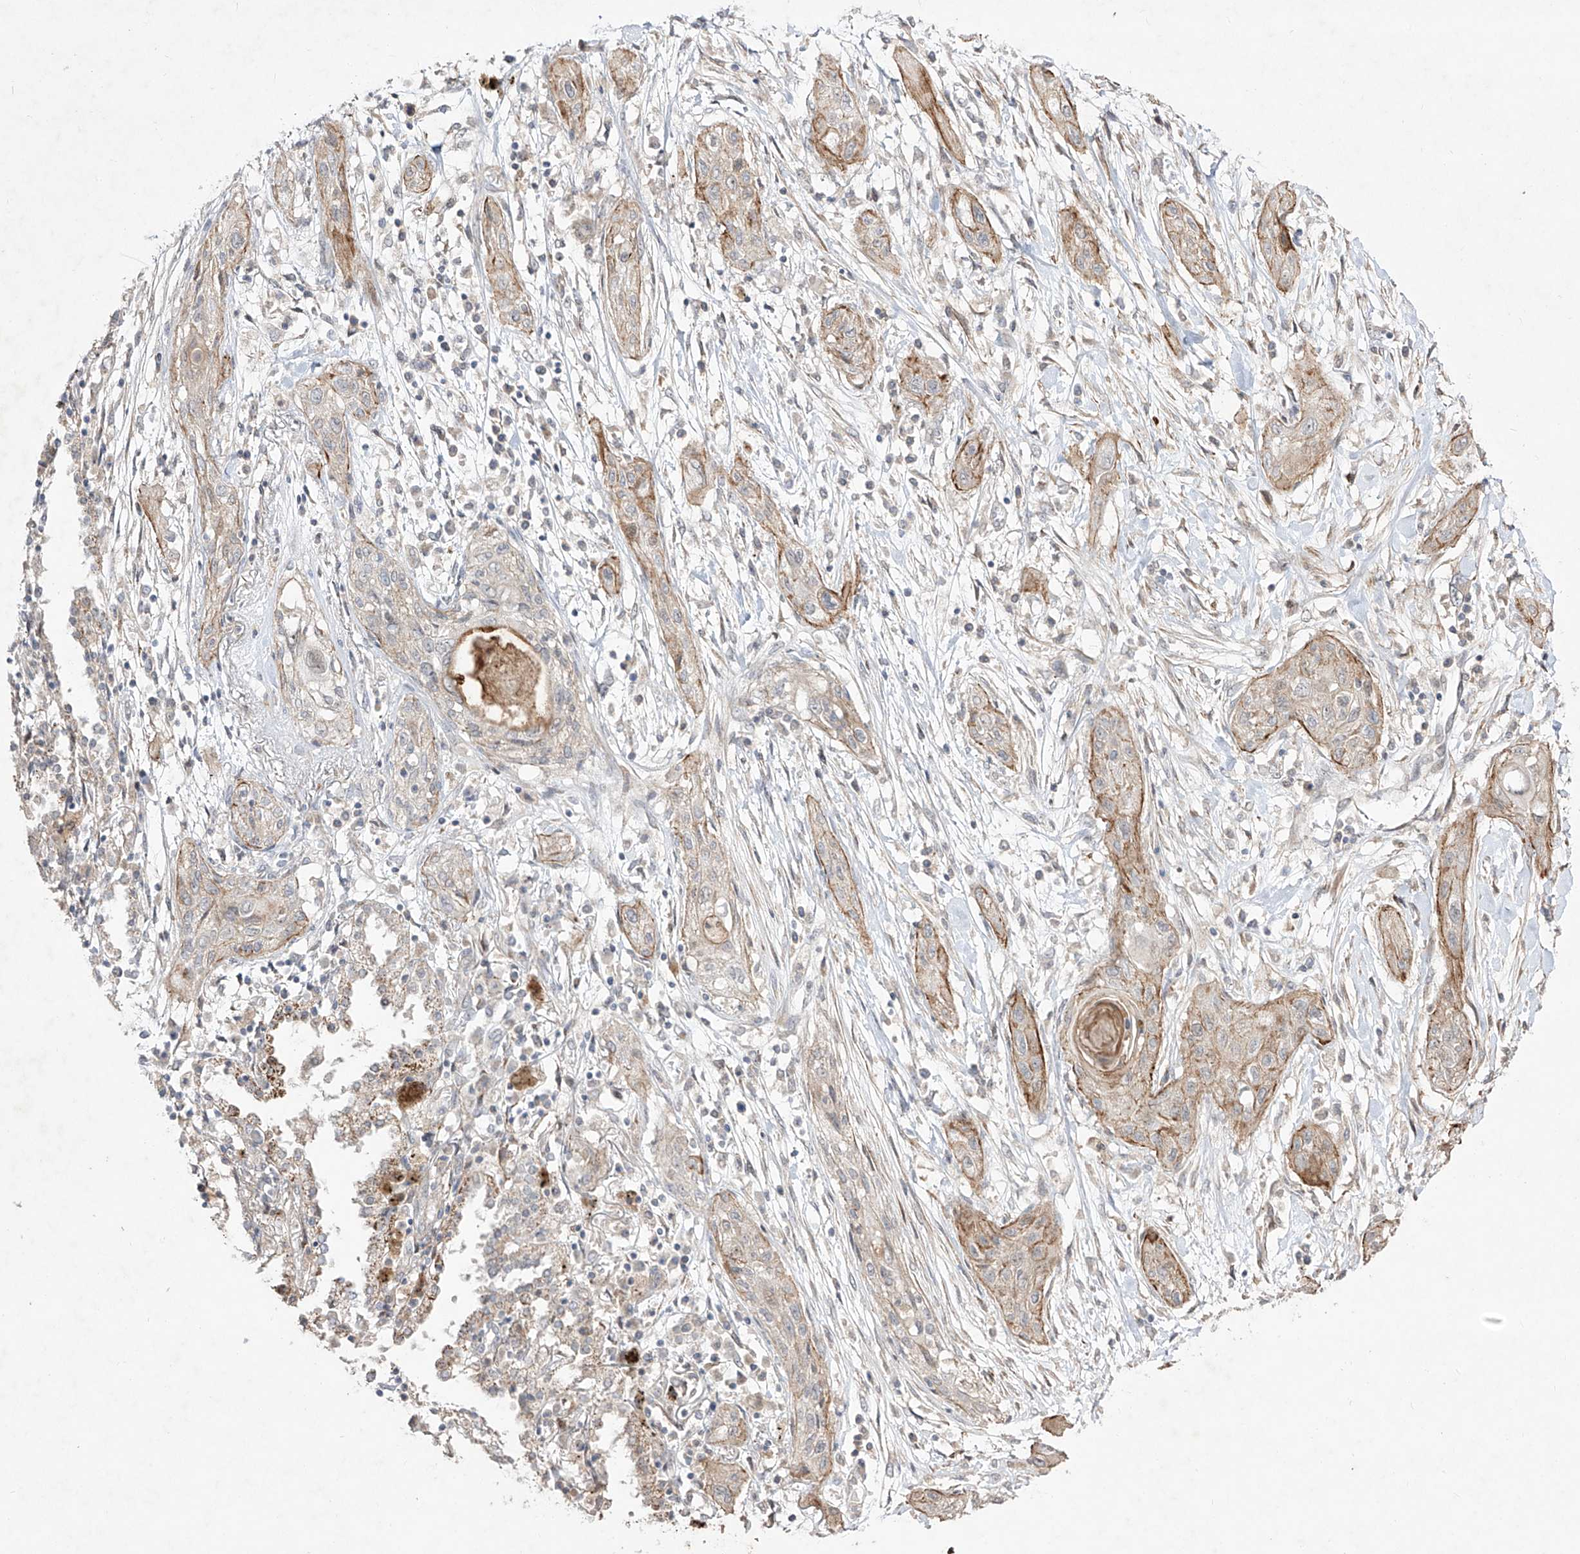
{"staining": {"intensity": "weak", "quantity": "<25%", "location": "cytoplasmic/membranous"}, "tissue": "lung cancer", "cell_type": "Tumor cells", "image_type": "cancer", "snomed": [{"axis": "morphology", "description": "Squamous cell carcinoma, NOS"}, {"axis": "topography", "description": "Lung"}], "caption": "Photomicrograph shows no protein positivity in tumor cells of squamous cell carcinoma (lung) tissue. Brightfield microscopy of IHC stained with DAB (brown) and hematoxylin (blue), captured at high magnification.", "gene": "KDM1B", "patient": {"sex": "female", "age": 47}}